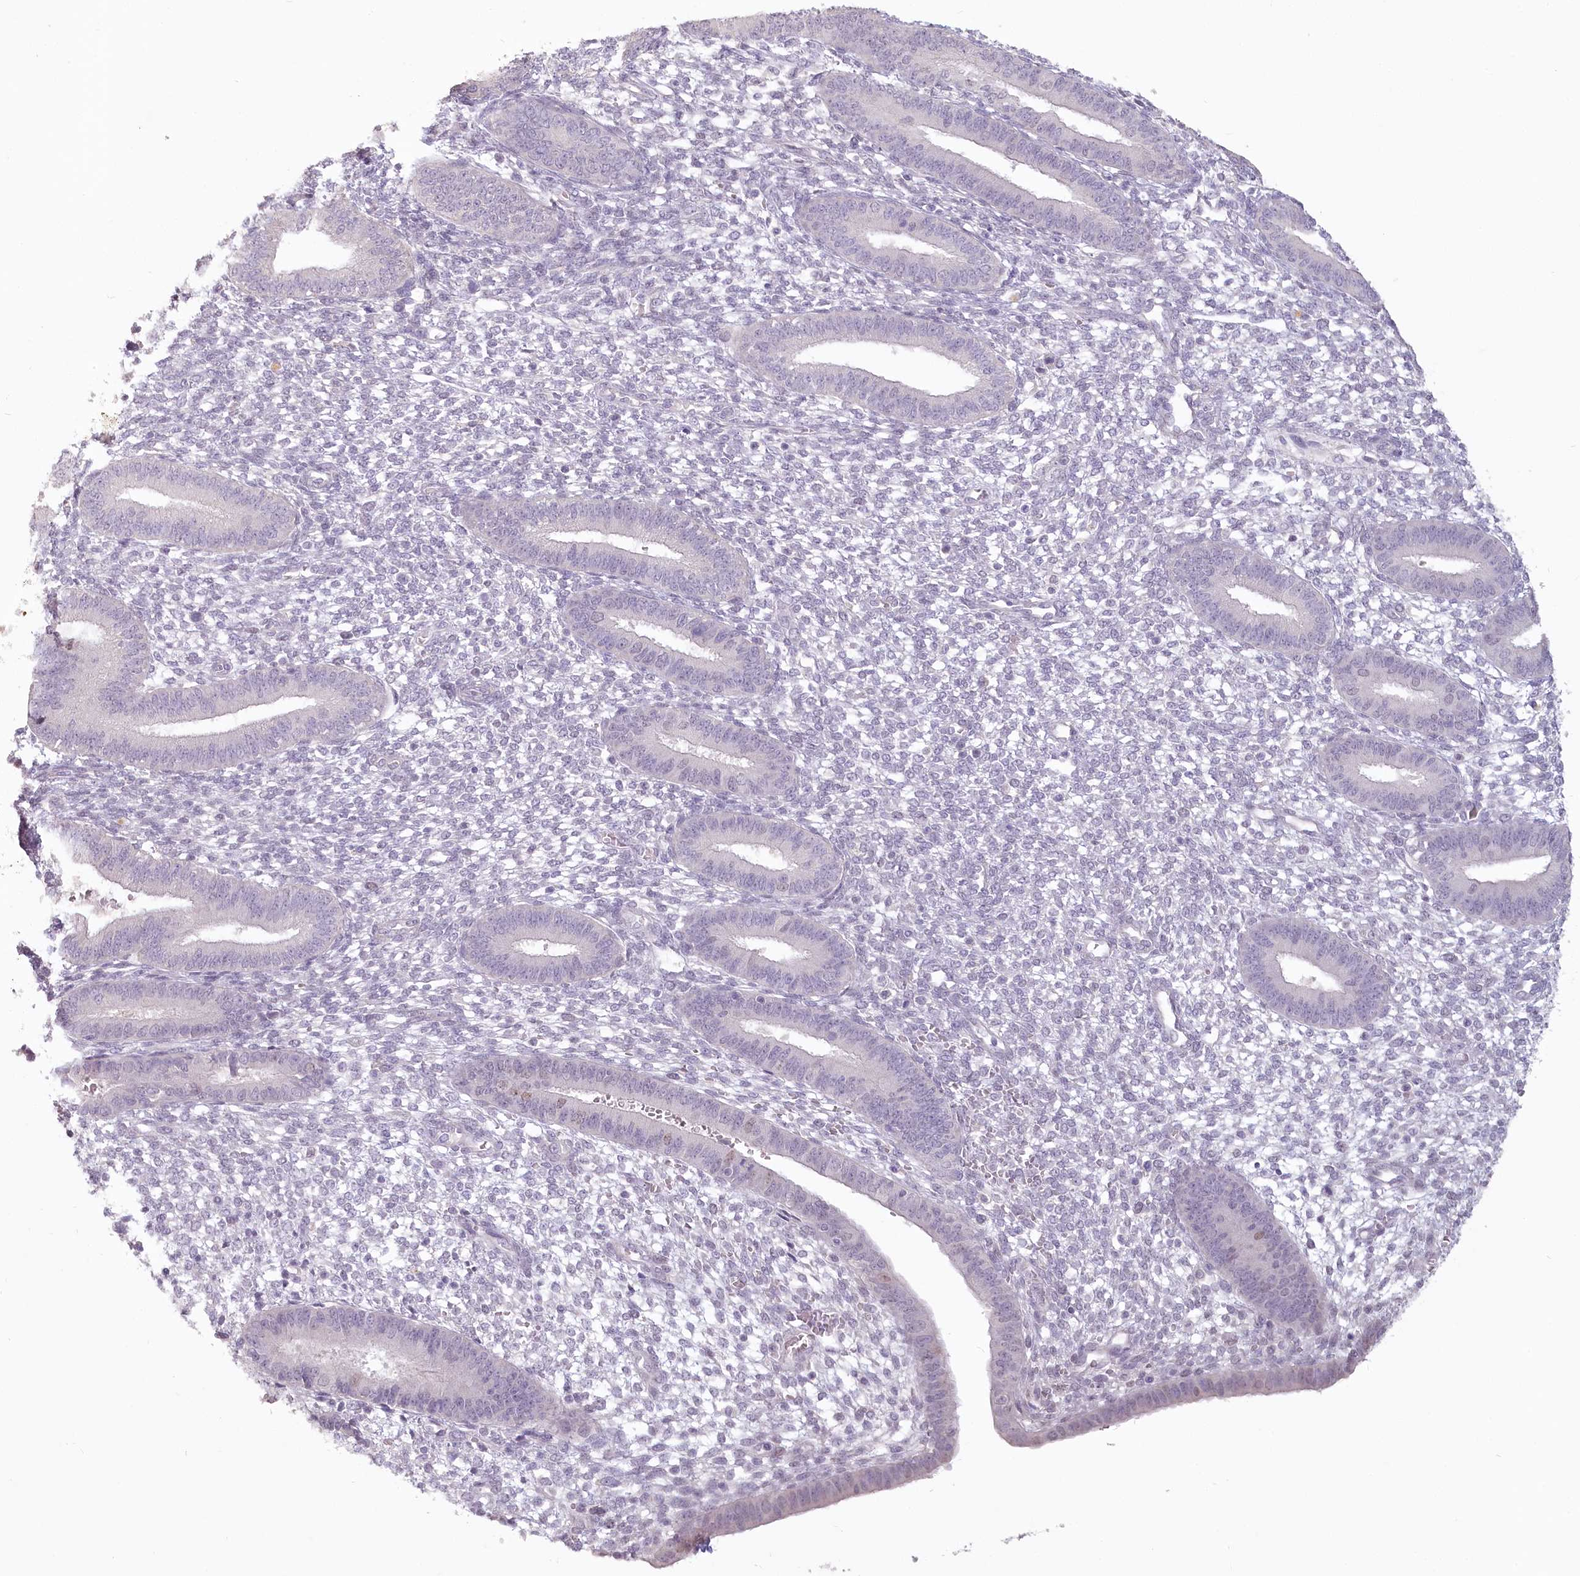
{"staining": {"intensity": "negative", "quantity": "none", "location": "none"}, "tissue": "endometrium", "cell_type": "Cells in endometrial stroma", "image_type": "normal", "snomed": [{"axis": "morphology", "description": "Normal tissue, NOS"}, {"axis": "topography", "description": "Endometrium"}], "caption": "This histopathology image is of unremarkable endometrium stained with immunohistochemistry to label a protein in brown with the nuclei are counter-stained blue. There is no expression in cells in endometrial stroma.", "gene": "USP11", "patient": {"sex": "female", "age": 46}}